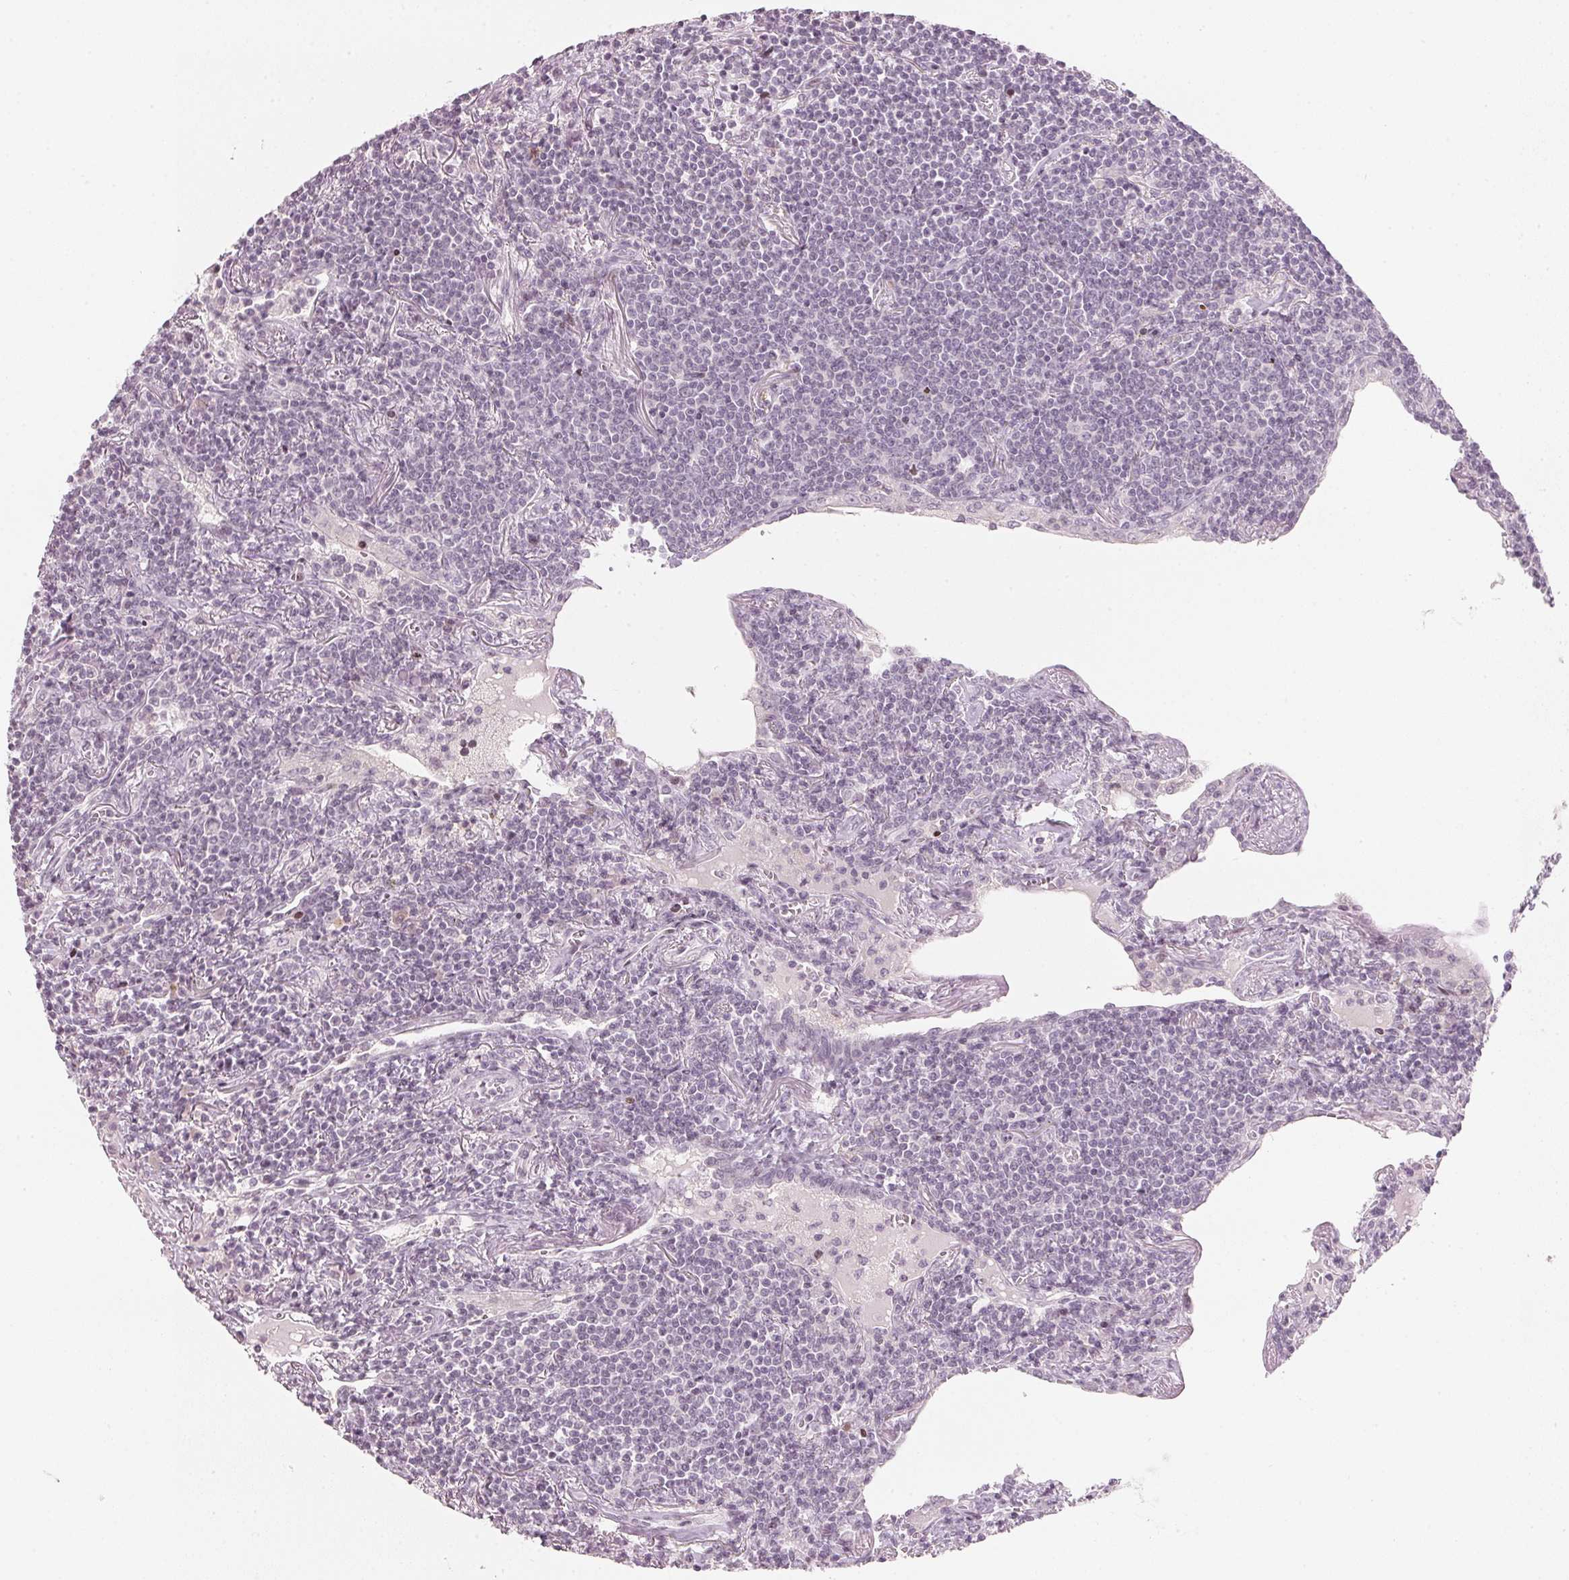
{"staining": {"intensity": "negative", "quantity": "none", "location": "none"}, "tissue": "lymphoma", "cell_type": "Tumor cells", "image_type": "cancer", "snomed": [{"axis": "morphology", "description": "Malignant lymphoma, non-Hodgkin's type, Low grade"}, {"axis": "topography", "description": "Lung"}], "caption": "A micrograph of human malignant lymphoma, non-Hodgkin's type (low-grade) is negative for staining in tumor cells. (Brightfield microscopy of DAB (3,3'-diaminobenzidine) IHC at high magnification).", "gene": "SFRP4", "patient": {"sex": "female", "age": 71}}